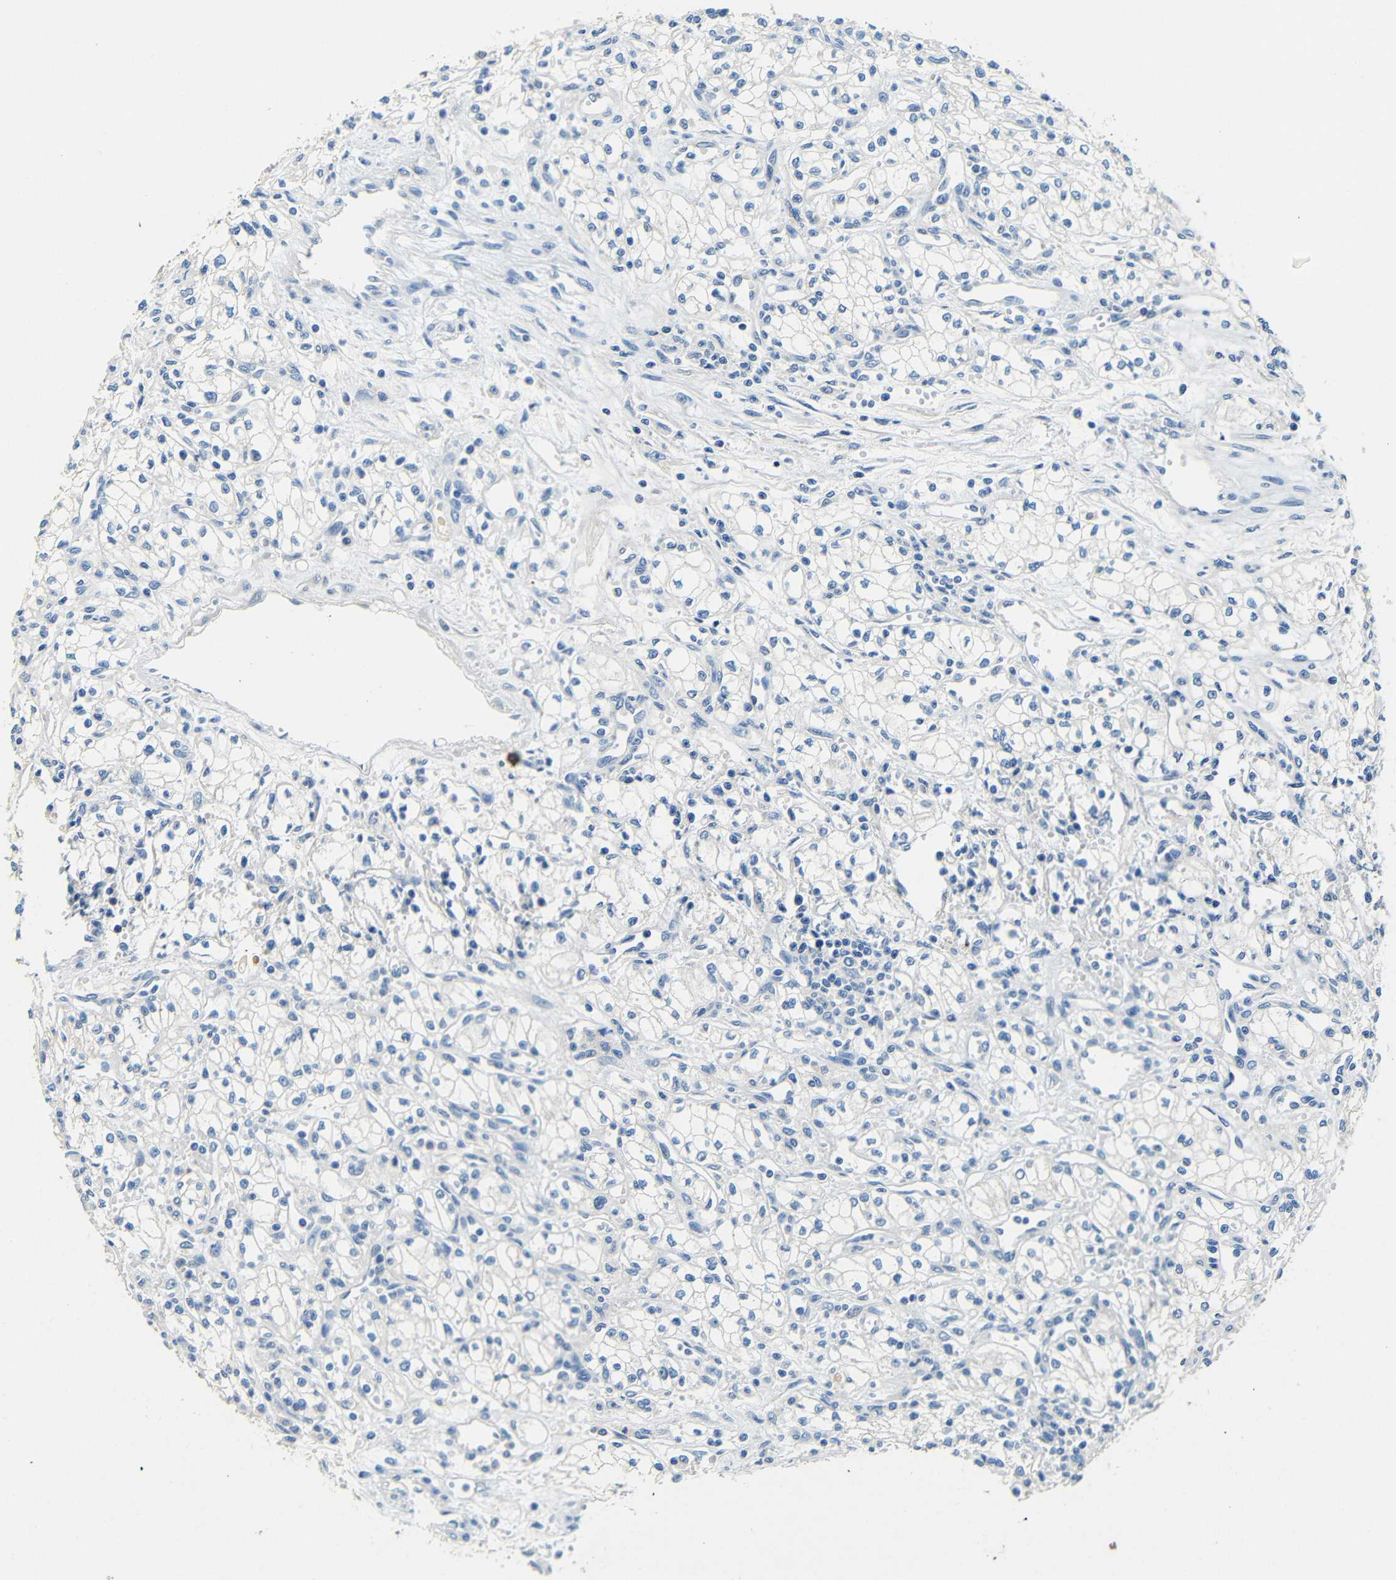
{"staining": {"intensity": "negative", "quantity": "none", "location": "none"}, "tissue": "renal cancer", "cell_type": "Tumor cells", "image_type": "cancer", "snomed": [{"axis": "morphology", "description": "Normal tissue, NOS"}, {"axis": "morphology", "description": "Adenocarcinoma, NOS"}, {"axis": "topography", "description": "Kidney"}], "caption": "IHC image of neoplastic tissue: renal cancer stained with DAB (3,3'-diaminobenzidine) shows no significant protein staining in tumor cells. (Stains: DAB immunohistochemistry with hematoxylin counter stain, Microscopy: brightfield microscopy at high magnification).", "gene": "FMO5", "patient": {"sex": "male", "age": 59}}